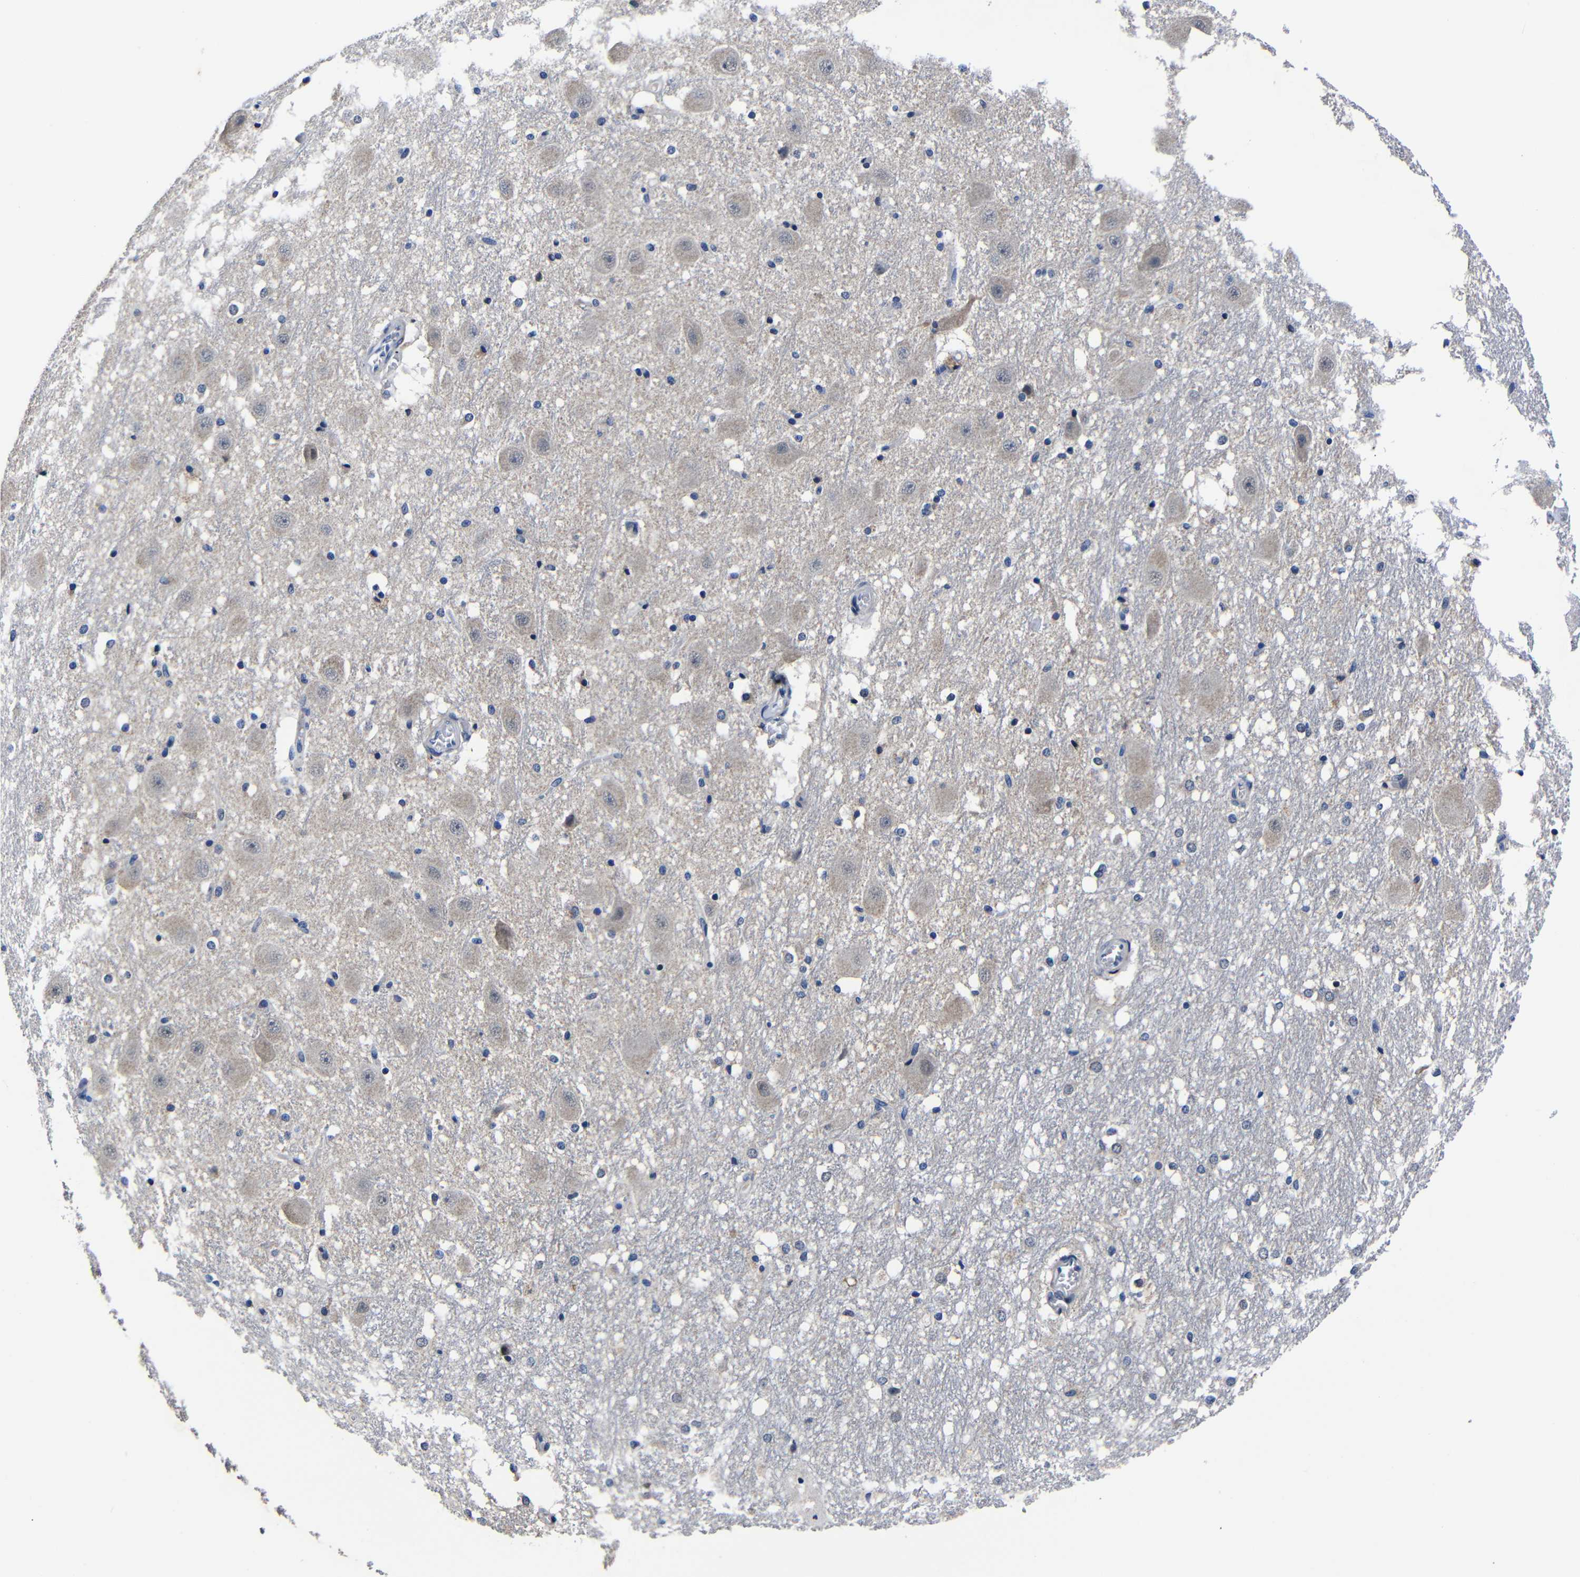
{"staining": {"intensity": "negative", "quantity": "none", "location": "none"}, "tissue": "hippocampus", "cell_type": "Glial cells", "image_type": "normal", "snomed": [{"axis": "morphology", "description": "Normal tissue, NOS"}, {"axis": "topography", "description": "Hippocampus"}], "caption": "Immunohistochemistry photomicrograph of normal hippocampus: human hippocampus stained with DAB (3,3'-diaminobenzidine) reveals no significant protein expression in glial cells. (DAB (3,3'-diaminobenzidine) IHC visualized using brightfield microscopy, high magnification).", "gene": "DEPP1", "patient": {"sex": "female", "age": 19}}